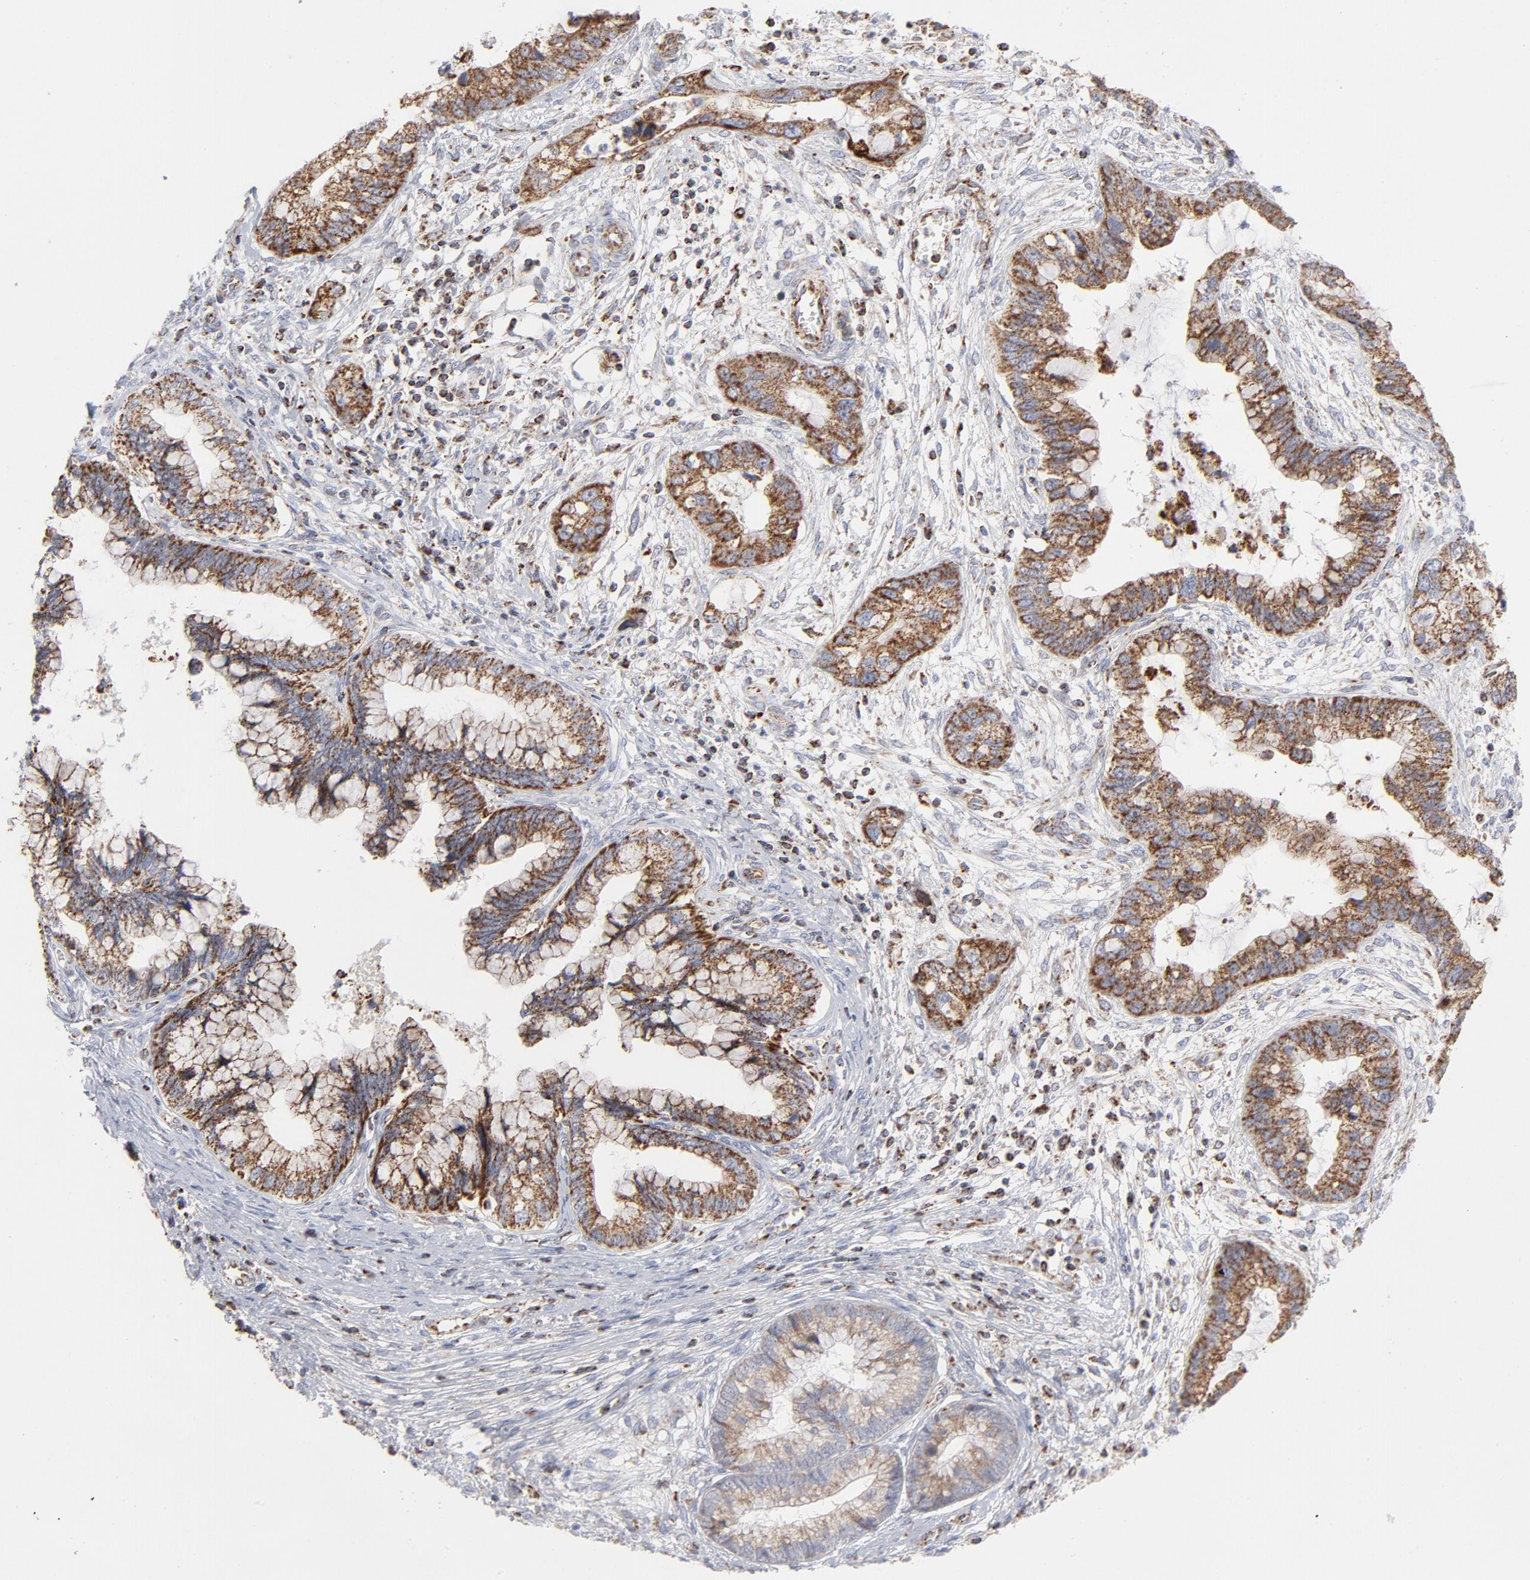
{"staining": {"intensity": "strong", "quantity": ">75%", "location": "cytoplasmic/membranous"}, "tissue": "cervical cancer", "cell_type": "Tumor cells", "image_type": "cancer", "snomed": [{"axis": "morphology", "description": "Adenocarcinoma, NOS"}, {"axis": "topography", "description": "Cervix"}], "caption": "Immunohistochemical staining of cervical cancer exhibits high levels of strong cytoplasmic/membranous protein positivity in about >75% of tumor cells.", "gene": "ASB3", "patient": {"sex": "female", "age": 44}}